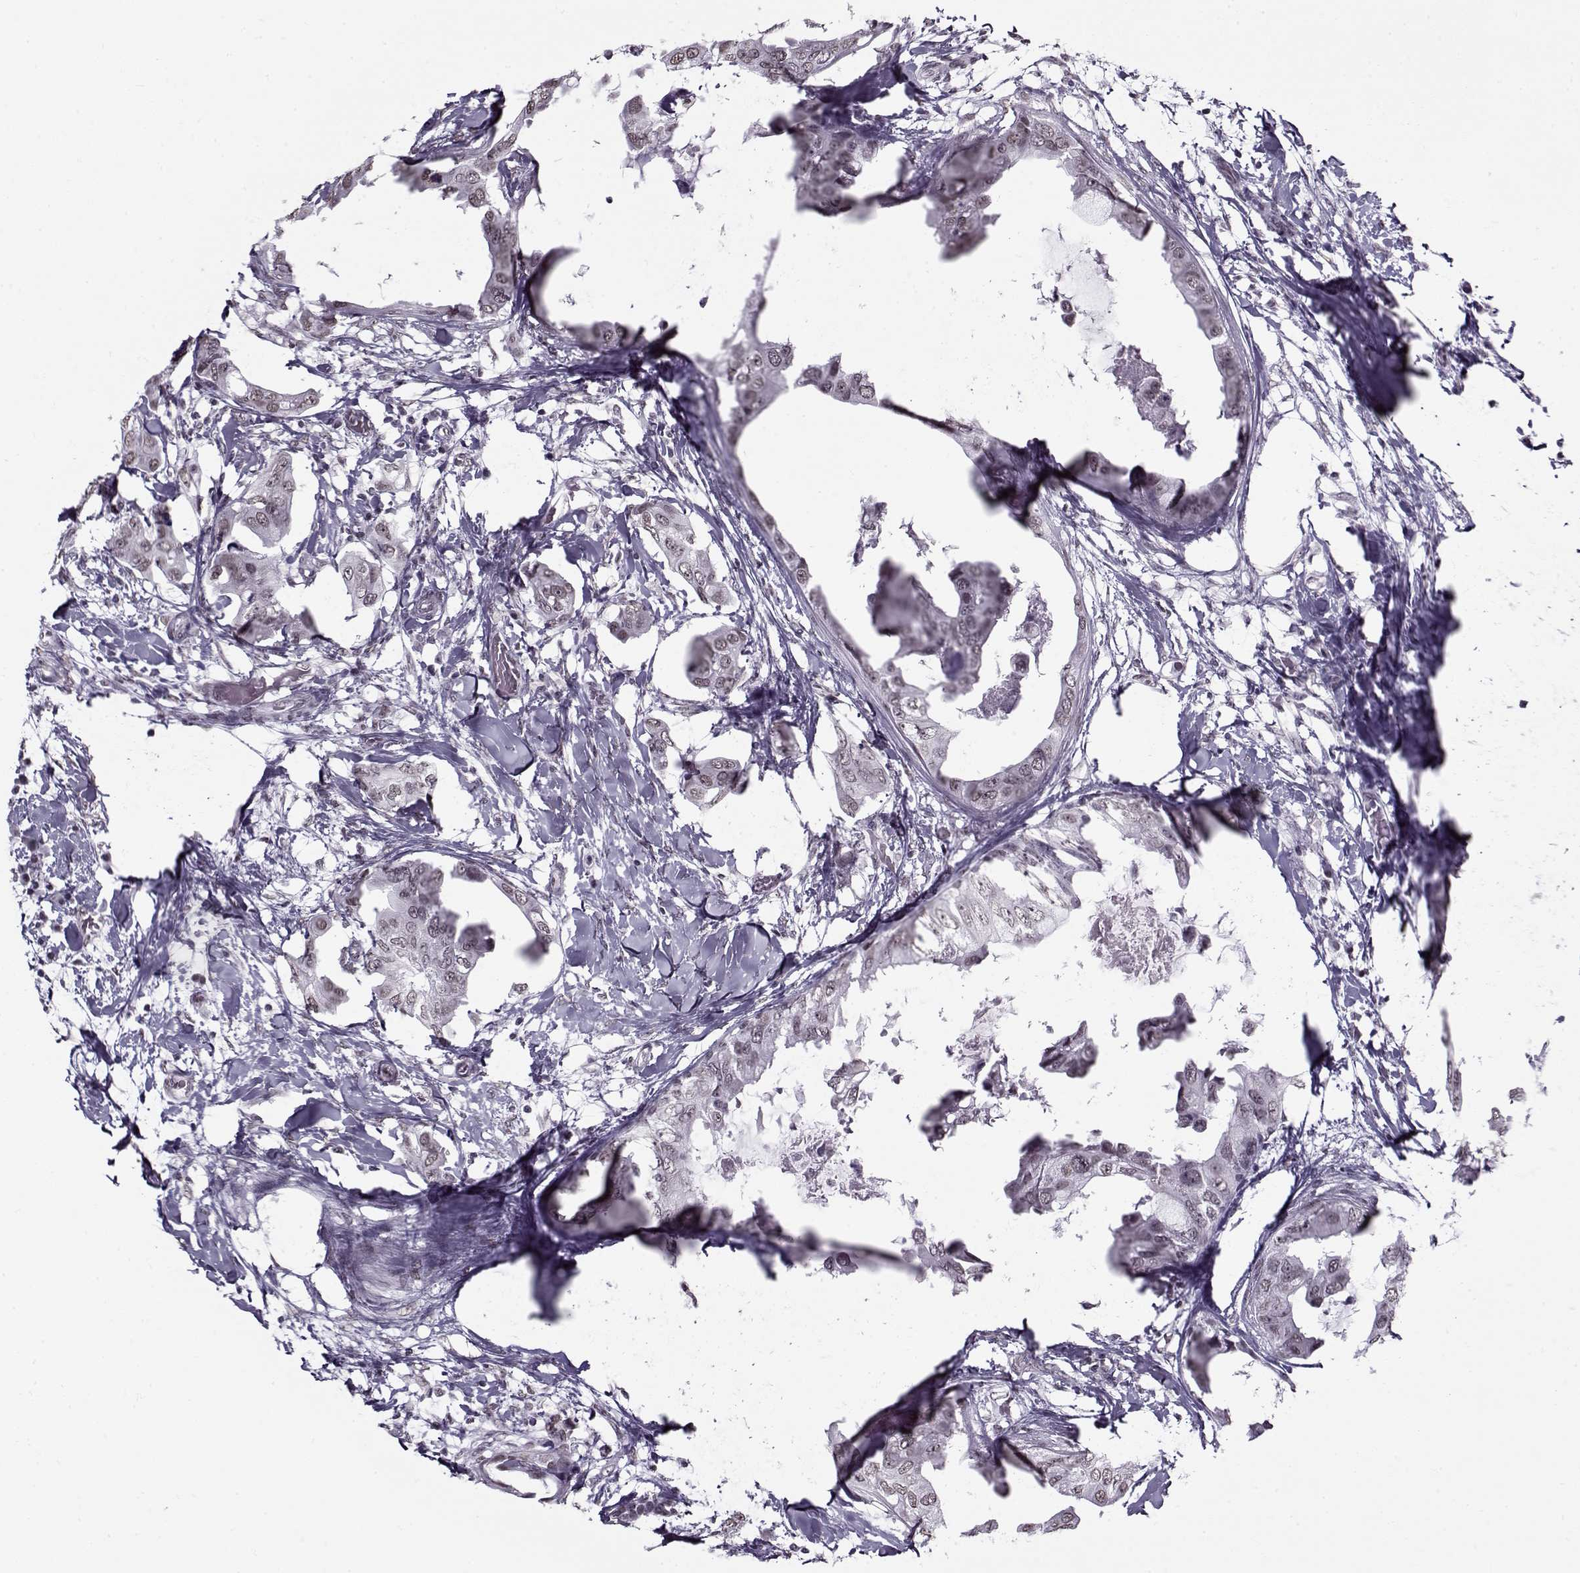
{"staining": {"intensity": "weak", "quantity": "25%-75%", "location": "nuclear"}, "tissue": "breast cancer", "cell_type": "Tumor cells", "image_type": "cancer", "snomed": [{"axis": "morphology", "description": "Normal tissue, NOS"}, {"axis": "morphology", "description": "Duct carcinoma"}, {"axis": "topography", "description": "Breast"}], "caption": "Approximately 25%-75% of tumor cells in breast cancer exhibit weak nuclear protein staining as visualized by brown immunohistochemical staining.", "gene": "PRMT8", "patient": {"sex": "female", "age": 40}}